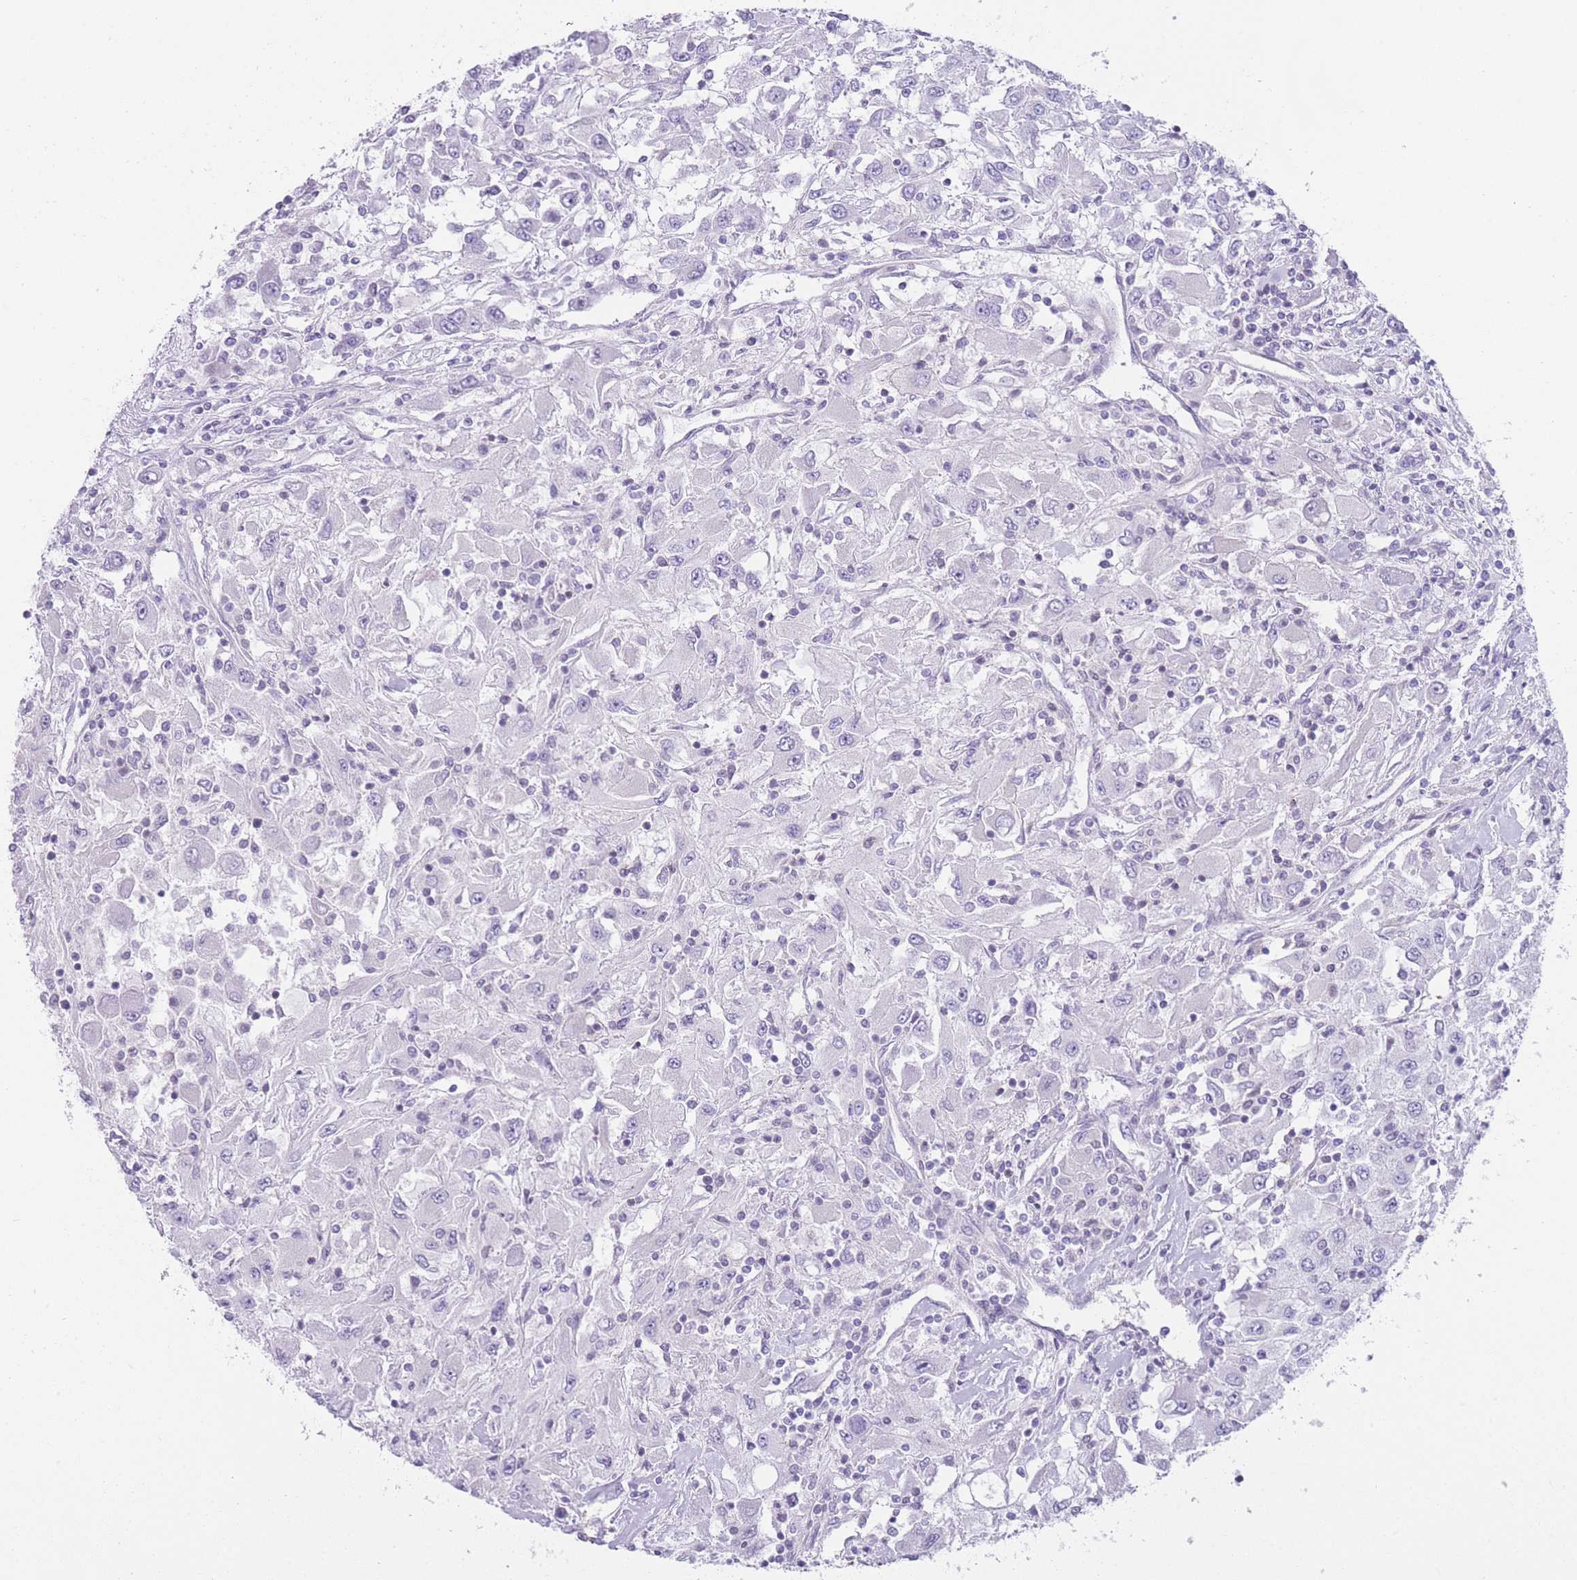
{"staining": {"intensity": "negative", "quantity": "none", "location": "none"}, "tissue": "renal cancer", "cell_type": "Tumor cells", "image_type": "cancer", "snomed": [{"axis": "morphology", "description": "Adenocarcinoma, NOS"}, {"axis": "topography", "description": "Kidney"}], "caption": "A histopathology image of human renal cancer is negative for staining in tumor cells. Nuclei are stained in blue.", "gene": "OR11H12", "patient": {"sex": "female", "age": 67}}